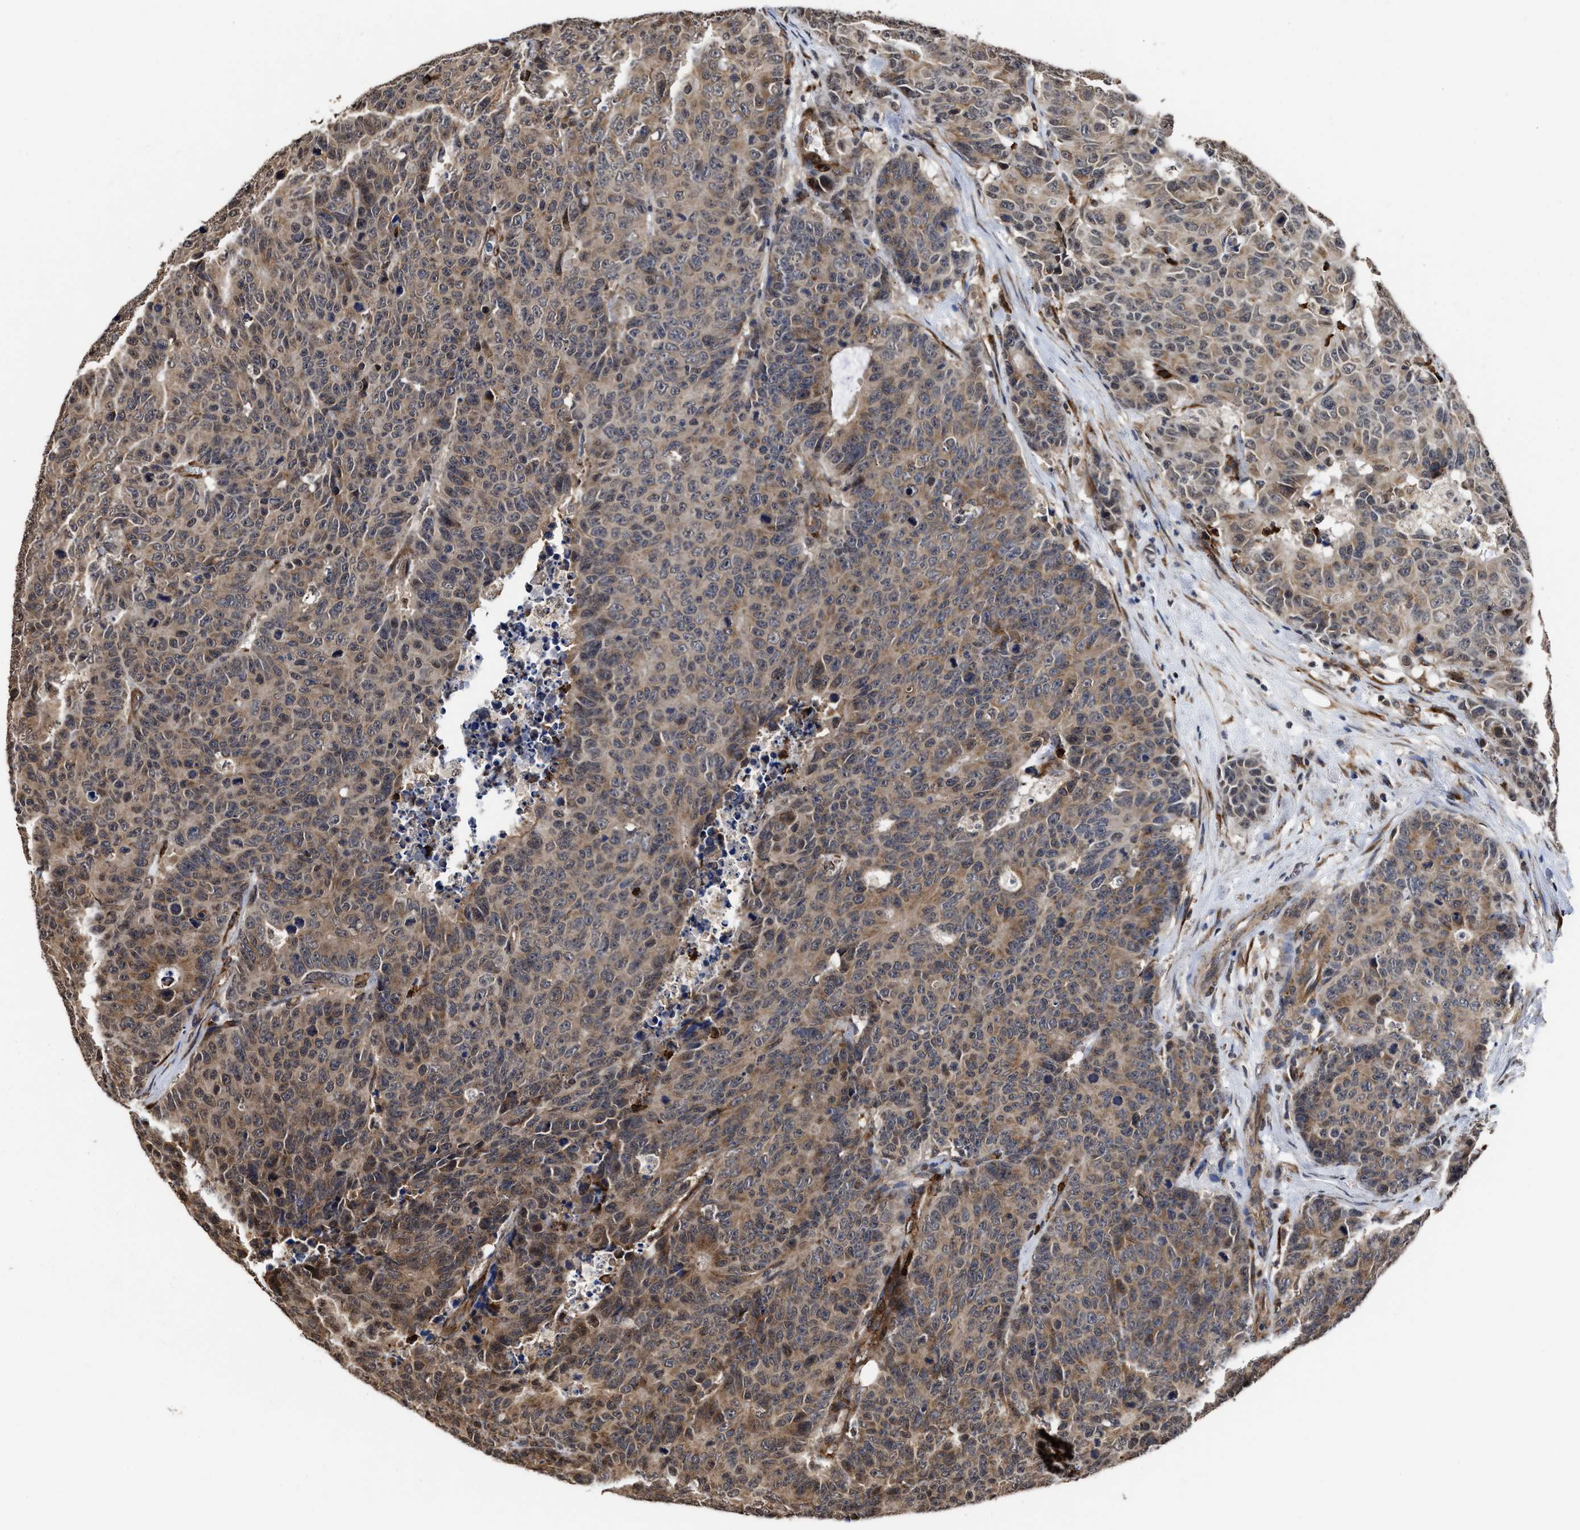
{"staining": {"intensity": "moderate", "quantity": ">75%", "location": "cytoplasmic/membranous,nuclear"}, "tissue": "colorectal cancer", "cell_type": "Tumor cells", "image_type": "cancer", "snomed": [{"axis": "morphology", "description": "Adenocarcinoma, NOS"}, {"axis": "topography", "description": "Colon"}], "caption": "A brown stain labels moderate cytoplasmic/membranous and nuclear staining of a protein in human colorectal cancer tumor cells. (Brightfield microscopy of DAB IHC at high magnification).", "gene": "SEPTIN2", "patient": {"sex": "female", "age": 86}}